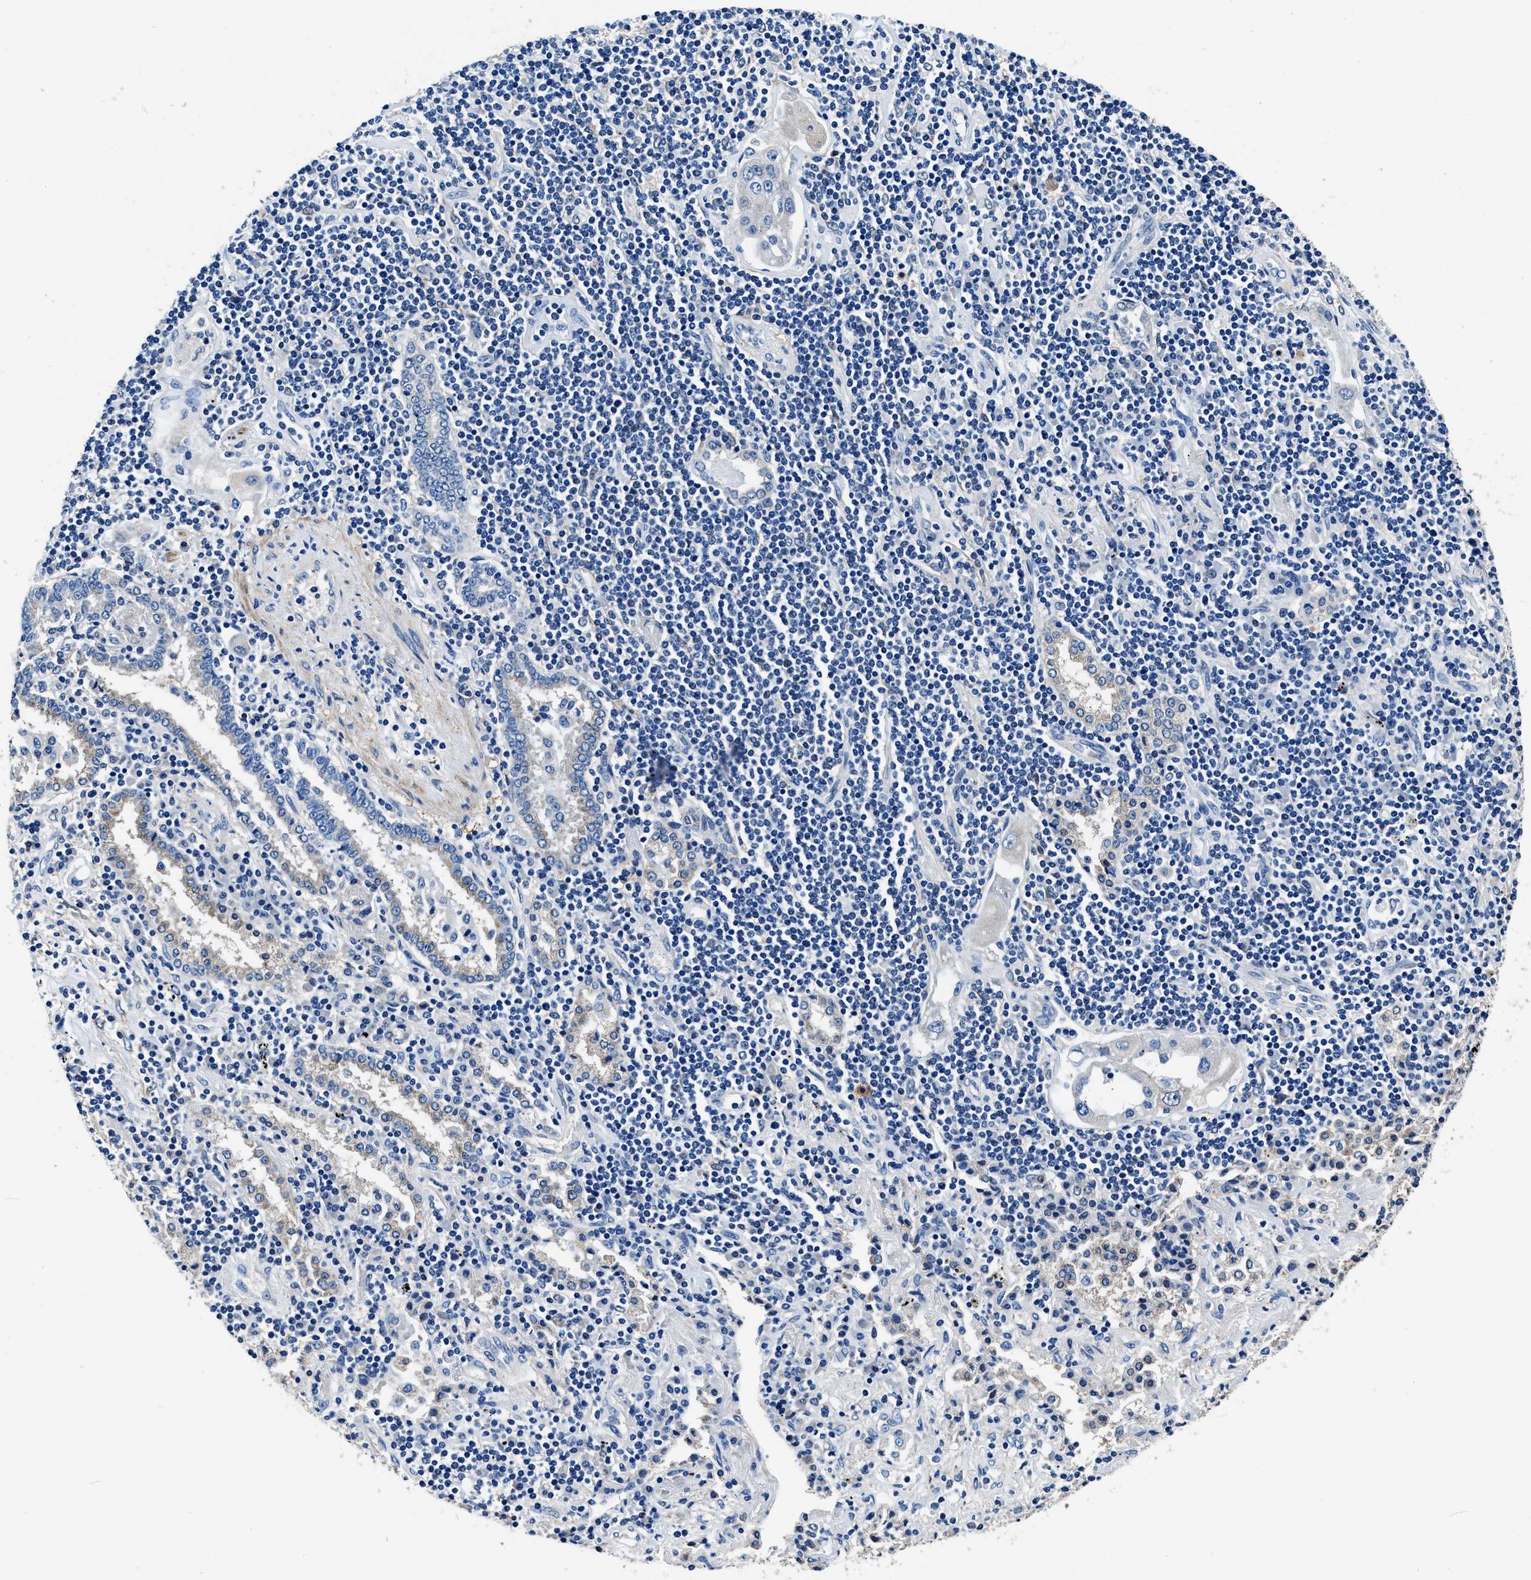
{"staining": {"intensity": "negative", "quantity": "none", "location": "none"}, "tissue": "lung cancer", "cell_type": "Tumor cells", "image_type": "cancer", "snomed": [{"axis": "morphology", "description": "Adenocarcinoma, NOS"}, {"axis": "topography", "description": "Lung"}], "caption": "IHC histopathology image of neoplastic tissue: lung cancer stained with DAB (3,3'-diaminobenzidine) demonstrates no significant protein staining in tumor cells.", "gene": "NEU1", "patient": {"sex": "female", "age": 65}}